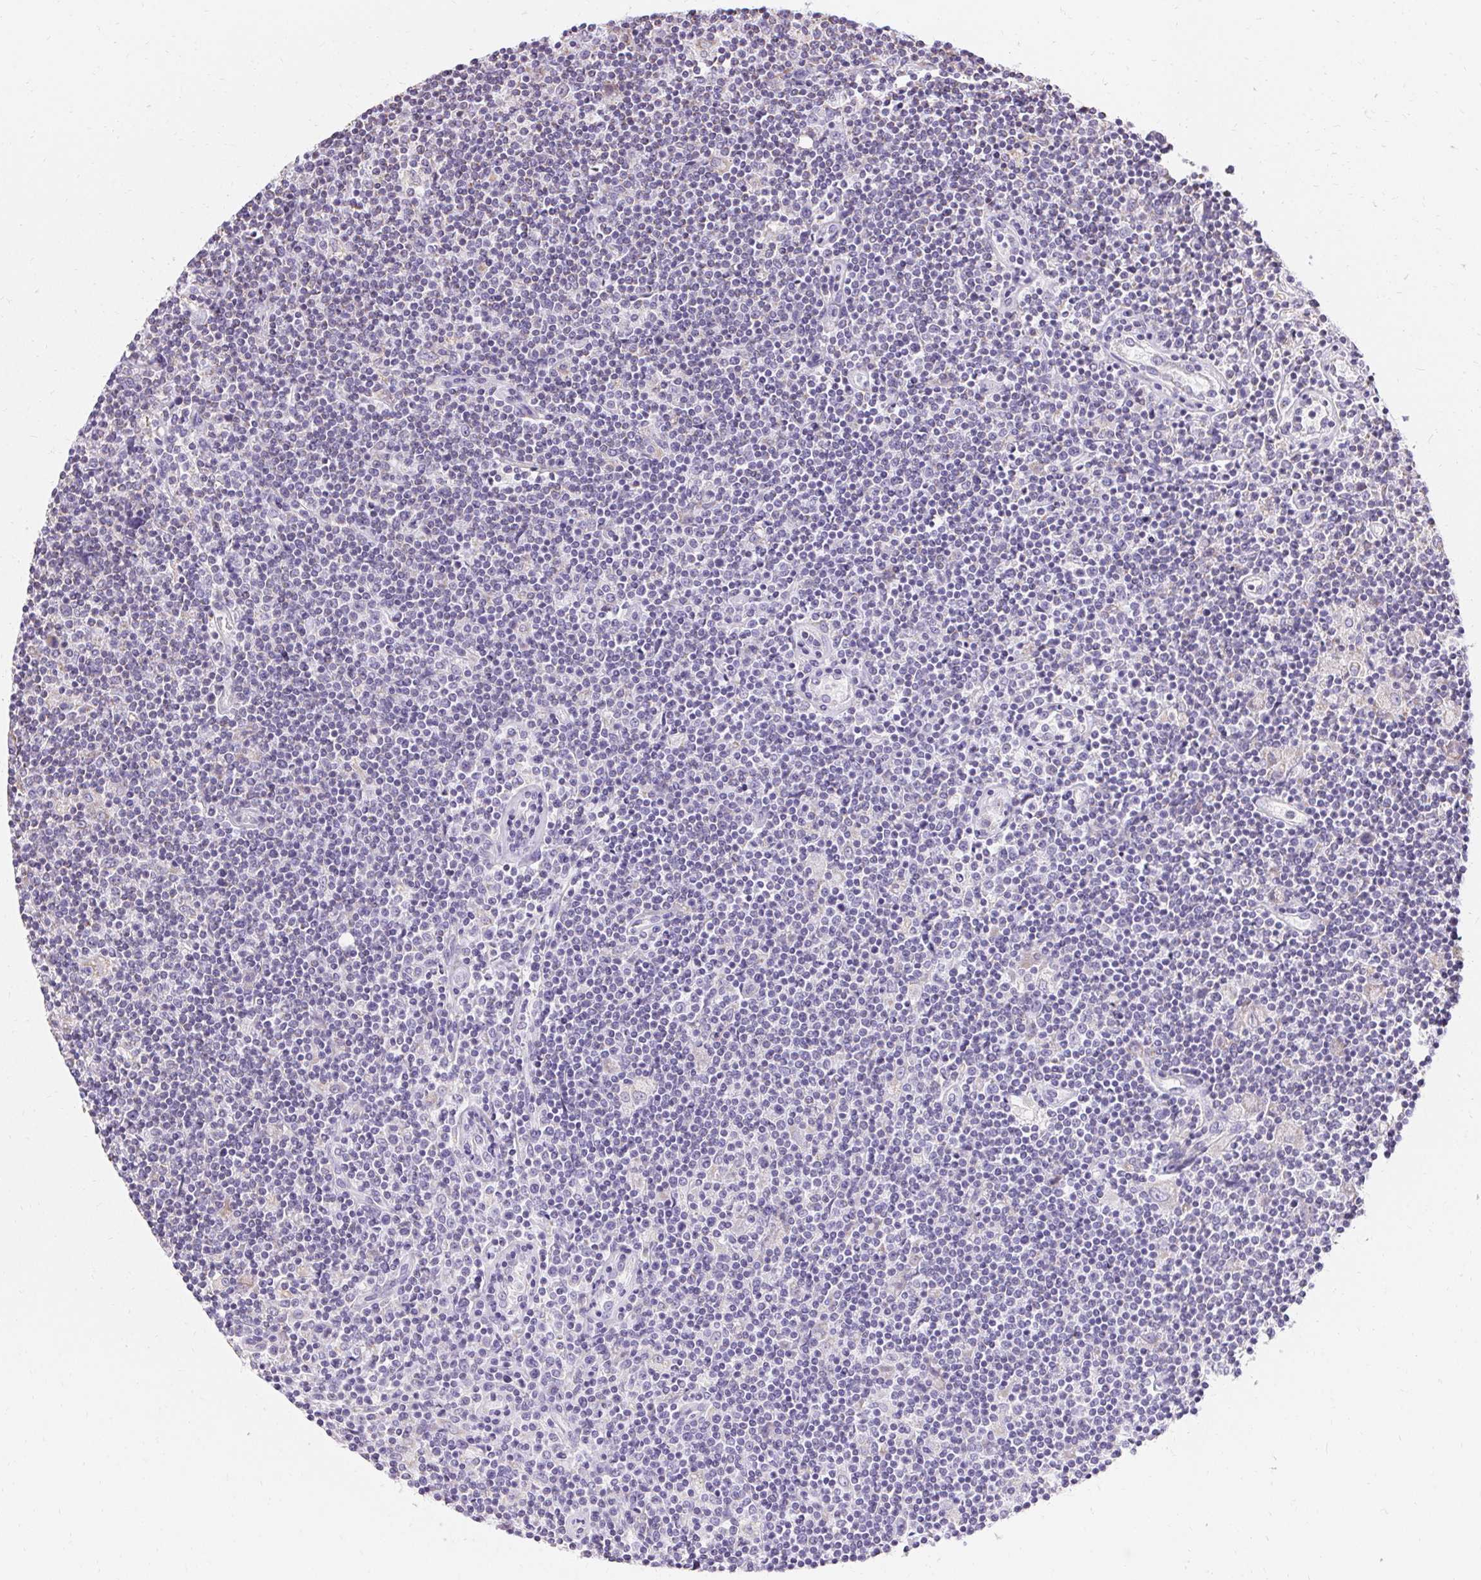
{"staining": {"intensity": "negative", "quantity": "none", "location": "none"}, "tissue": "lymphoma", "cell_type": "Tumor cells", "image_type": "cancer", "snomed": [{"axis": "morphology", "description": "Hodgkin's disease, NOS"}, {"axis": "topography", "description": "Lymph node"}], "caption": "This is an immunohistochemistry (IHC) histopathology image of Hodgkin's disease. There is no positivity in tumor cells.", "gene": "ASGR2", "patient": {"sex": "male", "age": 40}}